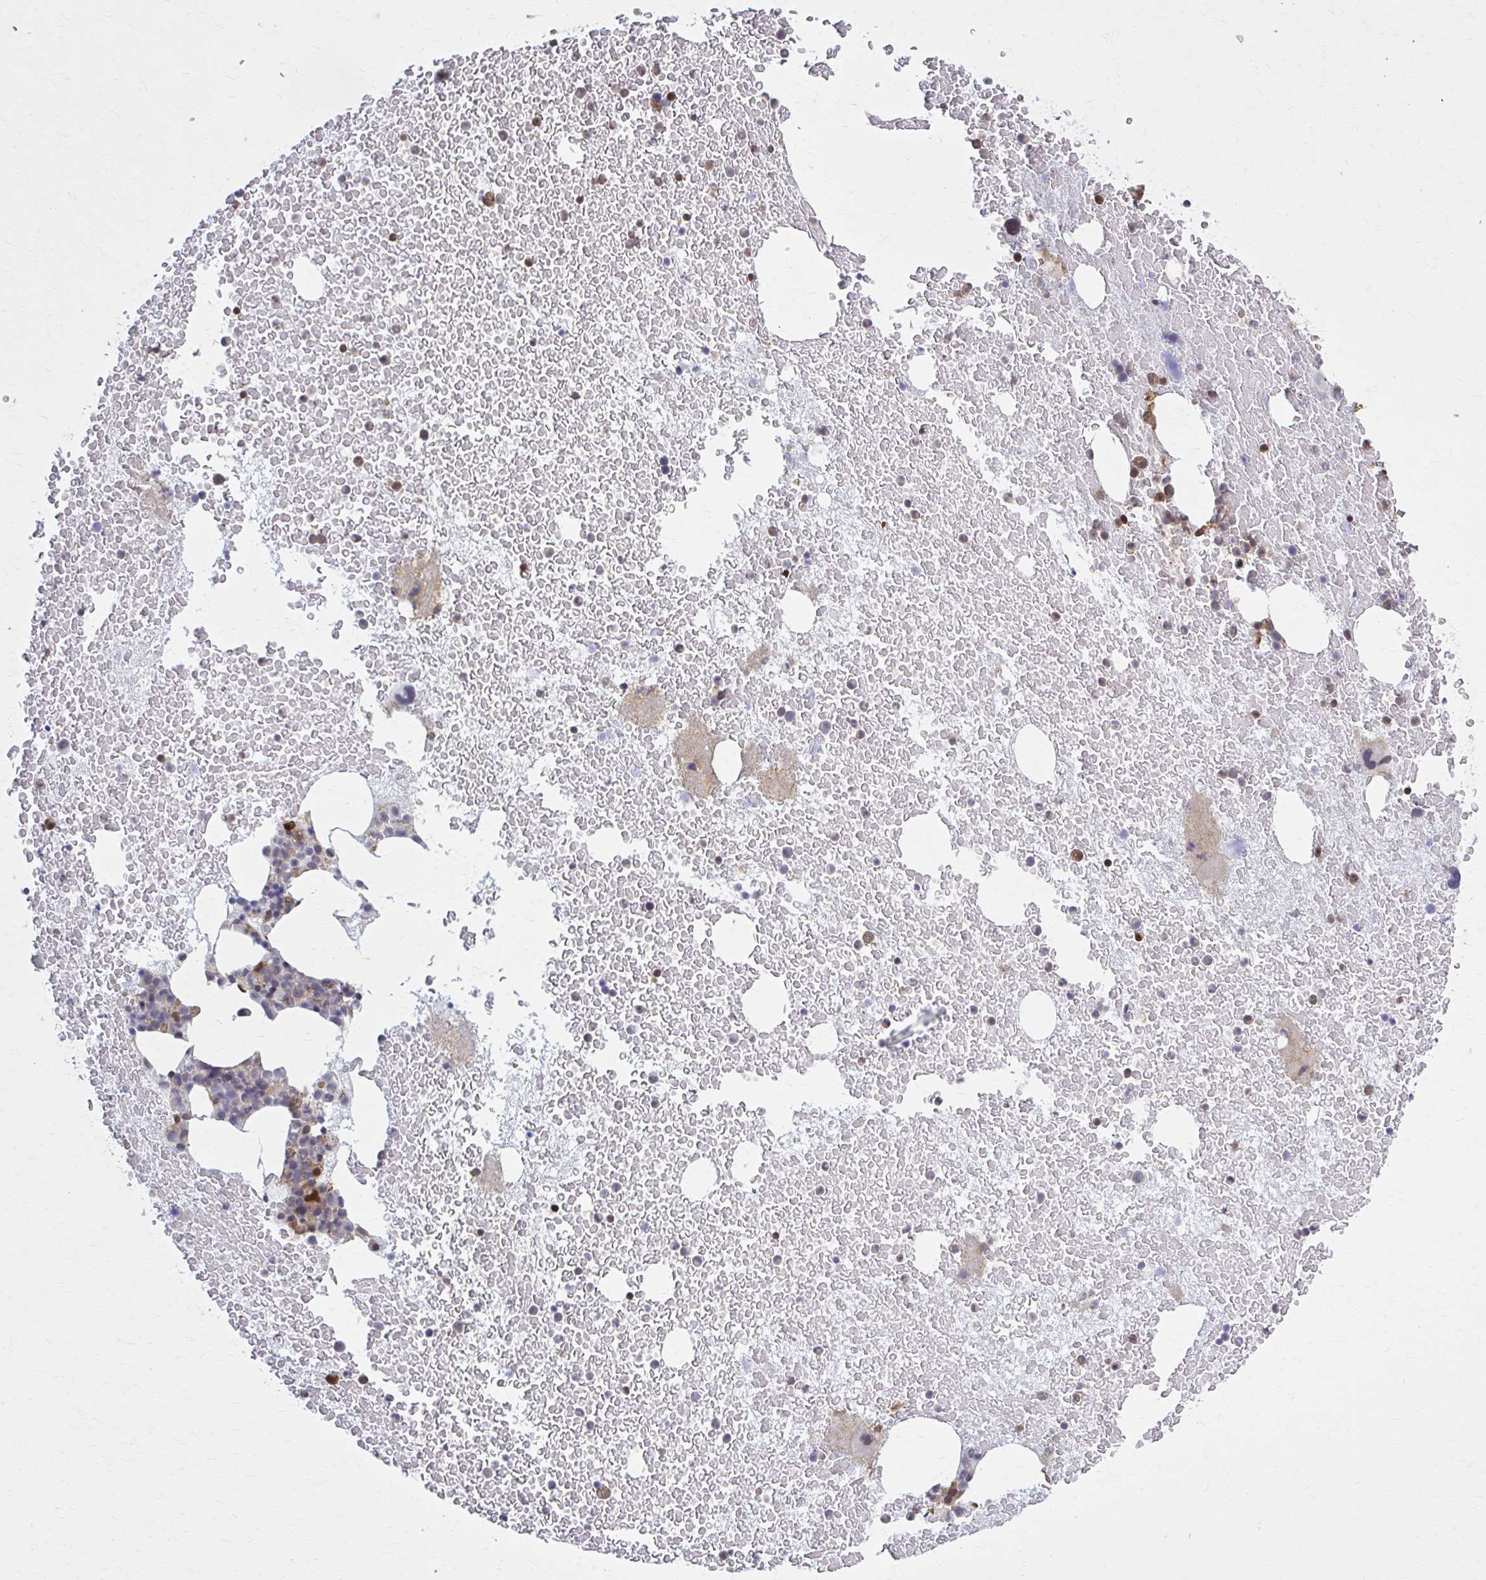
{"staining": {"intensity": "moderate", "quantity": "<25%", "location": "cytoplasmic/membranous,nuclear"}, "tissue": "bone marrow", "cell_type": "Hematopoietic cells", "image_type": "normal", "snomed": [{"axis": "morphology", "description": "Normal tissue, NOS"}, {"axis": "topography", "description": "Bone marrow"}], "caption": "A photomicrograph of human bone marrow stained for a protein displays moderate cytoplasmic/membranous,nuclear brown staining in hematopoietic cells. (DAB (3,3'-diaminobenzidine) IHC with brightfield microscopy, high magnification).", "gene": "MDH1", "patient": {"sex": "female", "age": 73}}